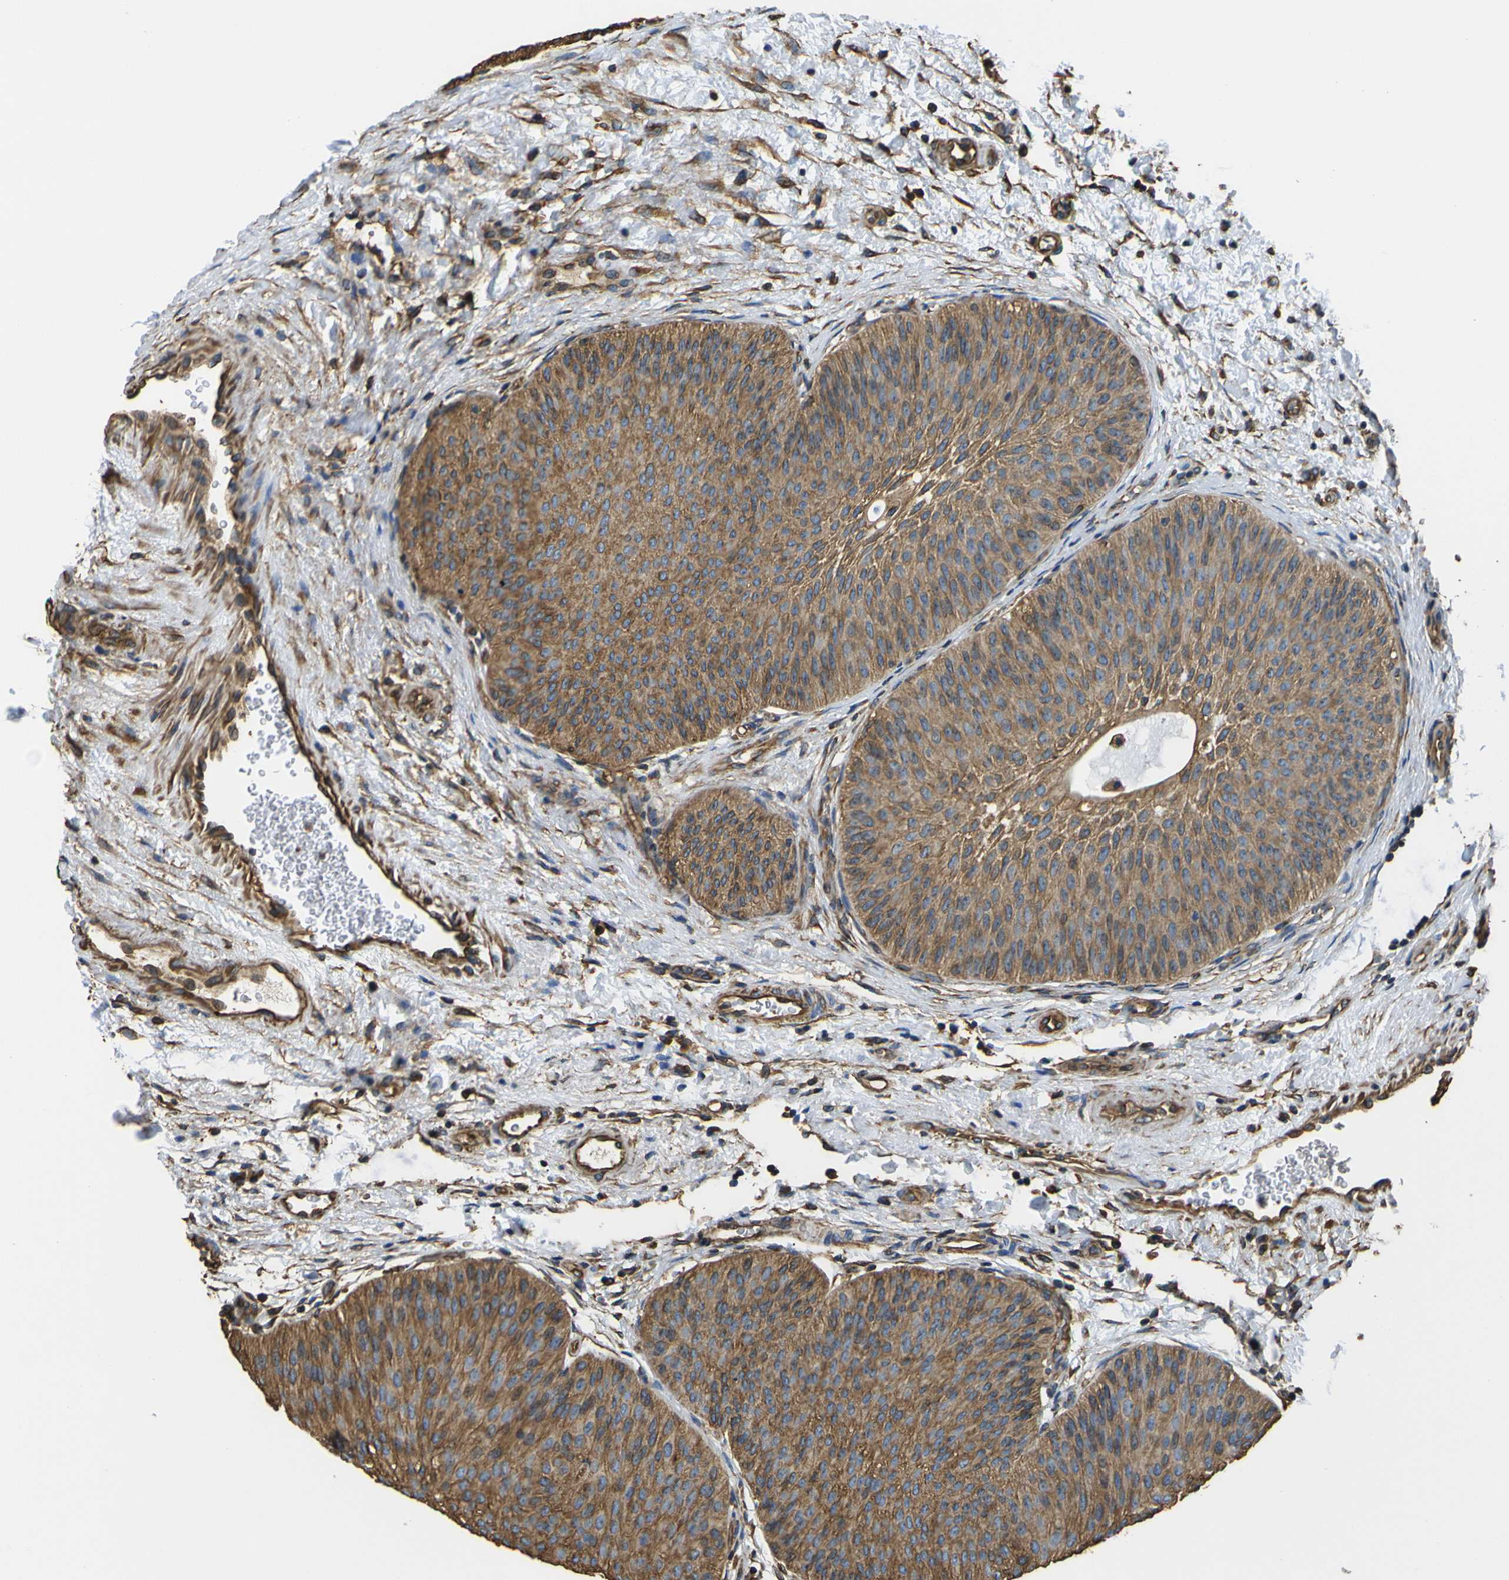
{"staining": {"intensity": "moderate", "quantity": ">75%", "location": "cytoplasmic/membranous"}, "tissue": "urothelial cancer", "cell_type": "Tumor cells", "image_type": "cancer", "snomed": [{"axis": "morphology", "description": "Urothelial carcinoma, Low grade"}, {"axis": "topography", "description": "Urinary bladder"}], "caption": "Protein expression analysis of human low-grade urothelial carcinoma reveals moderate cytoplasmic/membranous expression in about >75% of tumor cells.", "gene": "TUBB", "patient": {"sex": "female", "age": 60}}